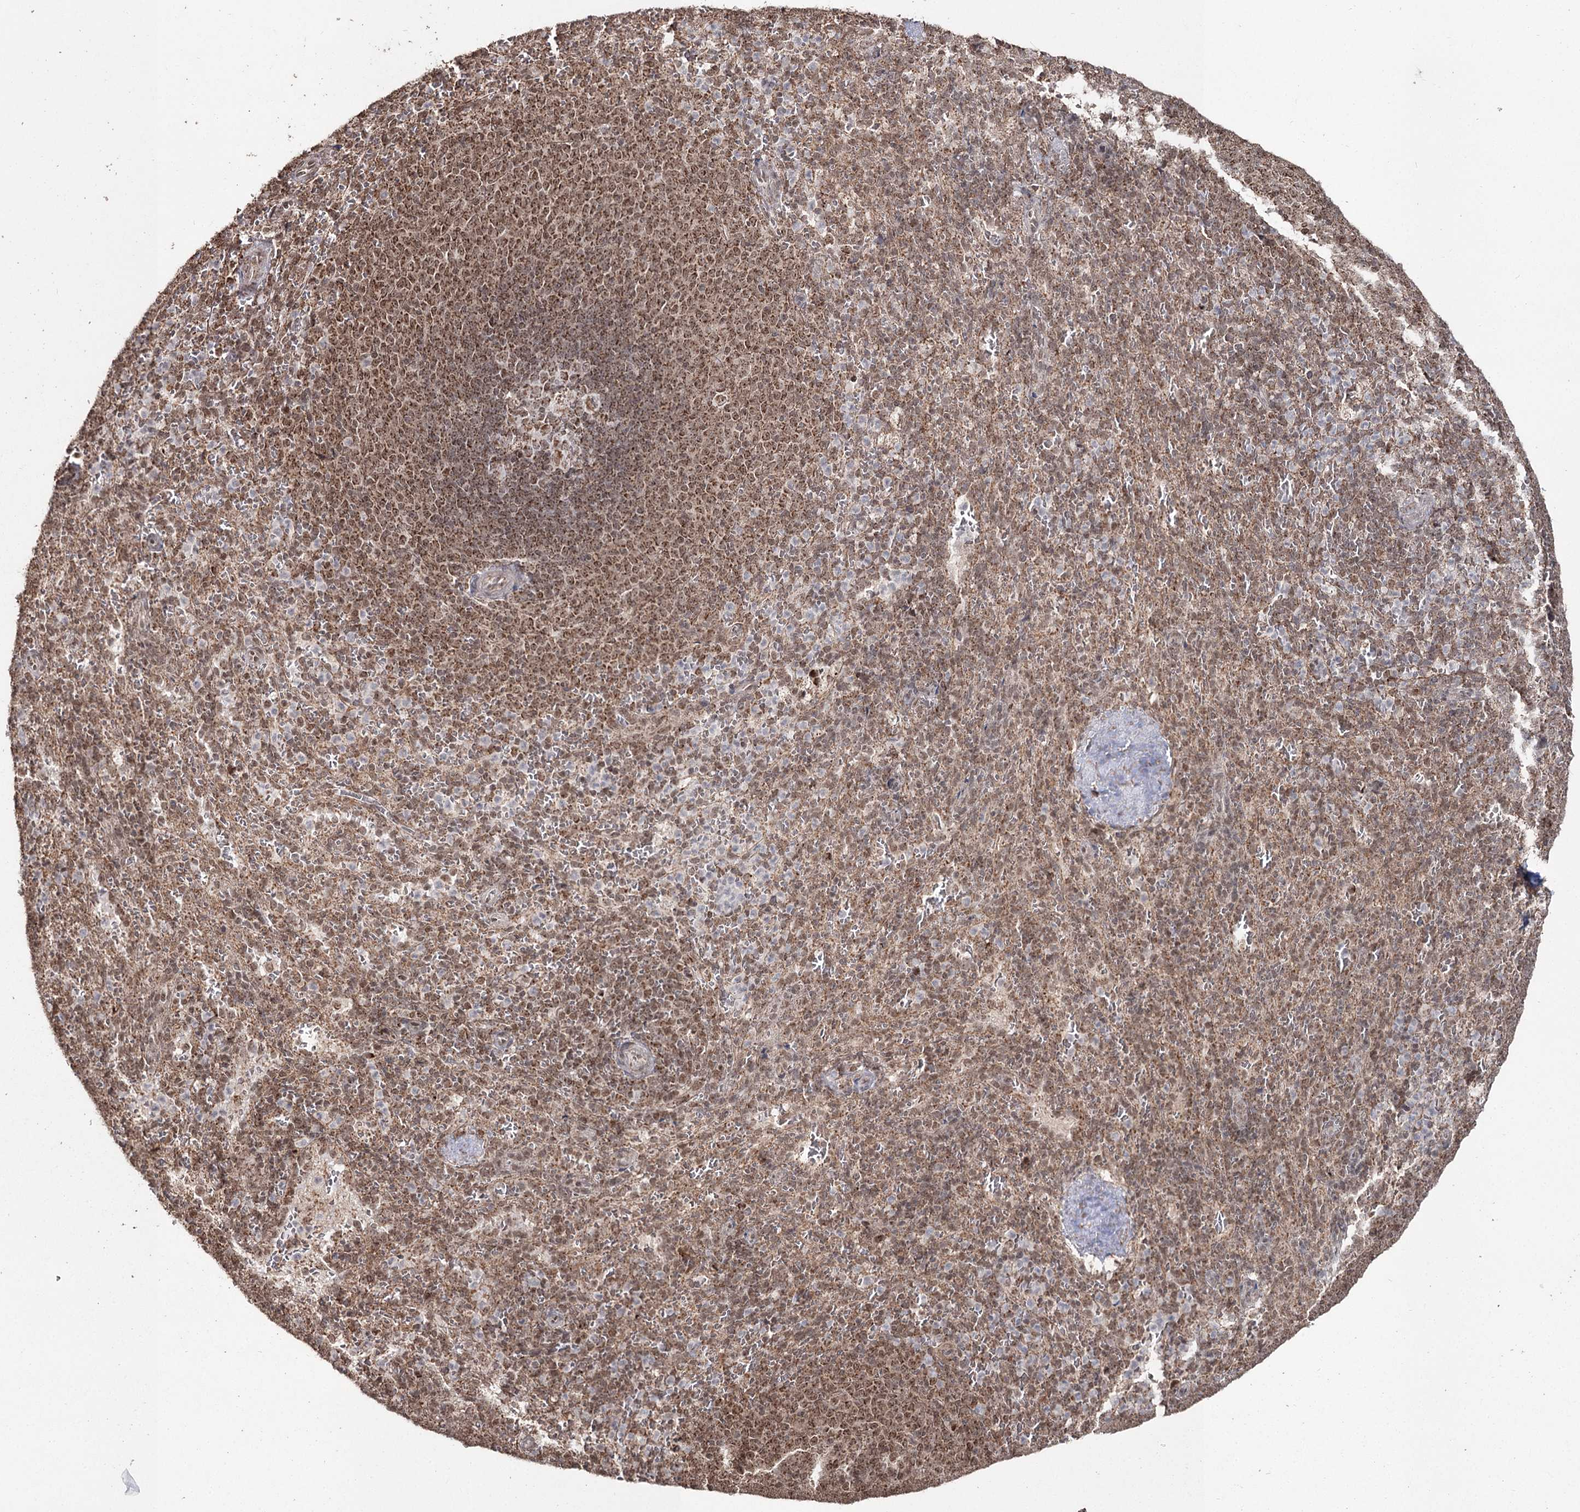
{"staining": {"intensity": "moderate", "quantity": "25%-75%", "location": "cytoplasmic/membranous"}, "tissue": "spleen", "cell_type": "Cells in red pulp", "image_type": "normal", "snomed": [{"axis": "morphology", "description": "Normal tissue, NOS"}, {"axis": "topography", "description": "Spleen"}], "caption": "Cells in red pulp reveal medium levels of moderate cytoplasmic/membranous expression in about 25%-75% of cells in normal human spleen.", "gene": "PDHX", "patient": {"sex": "female", "age": 21}}